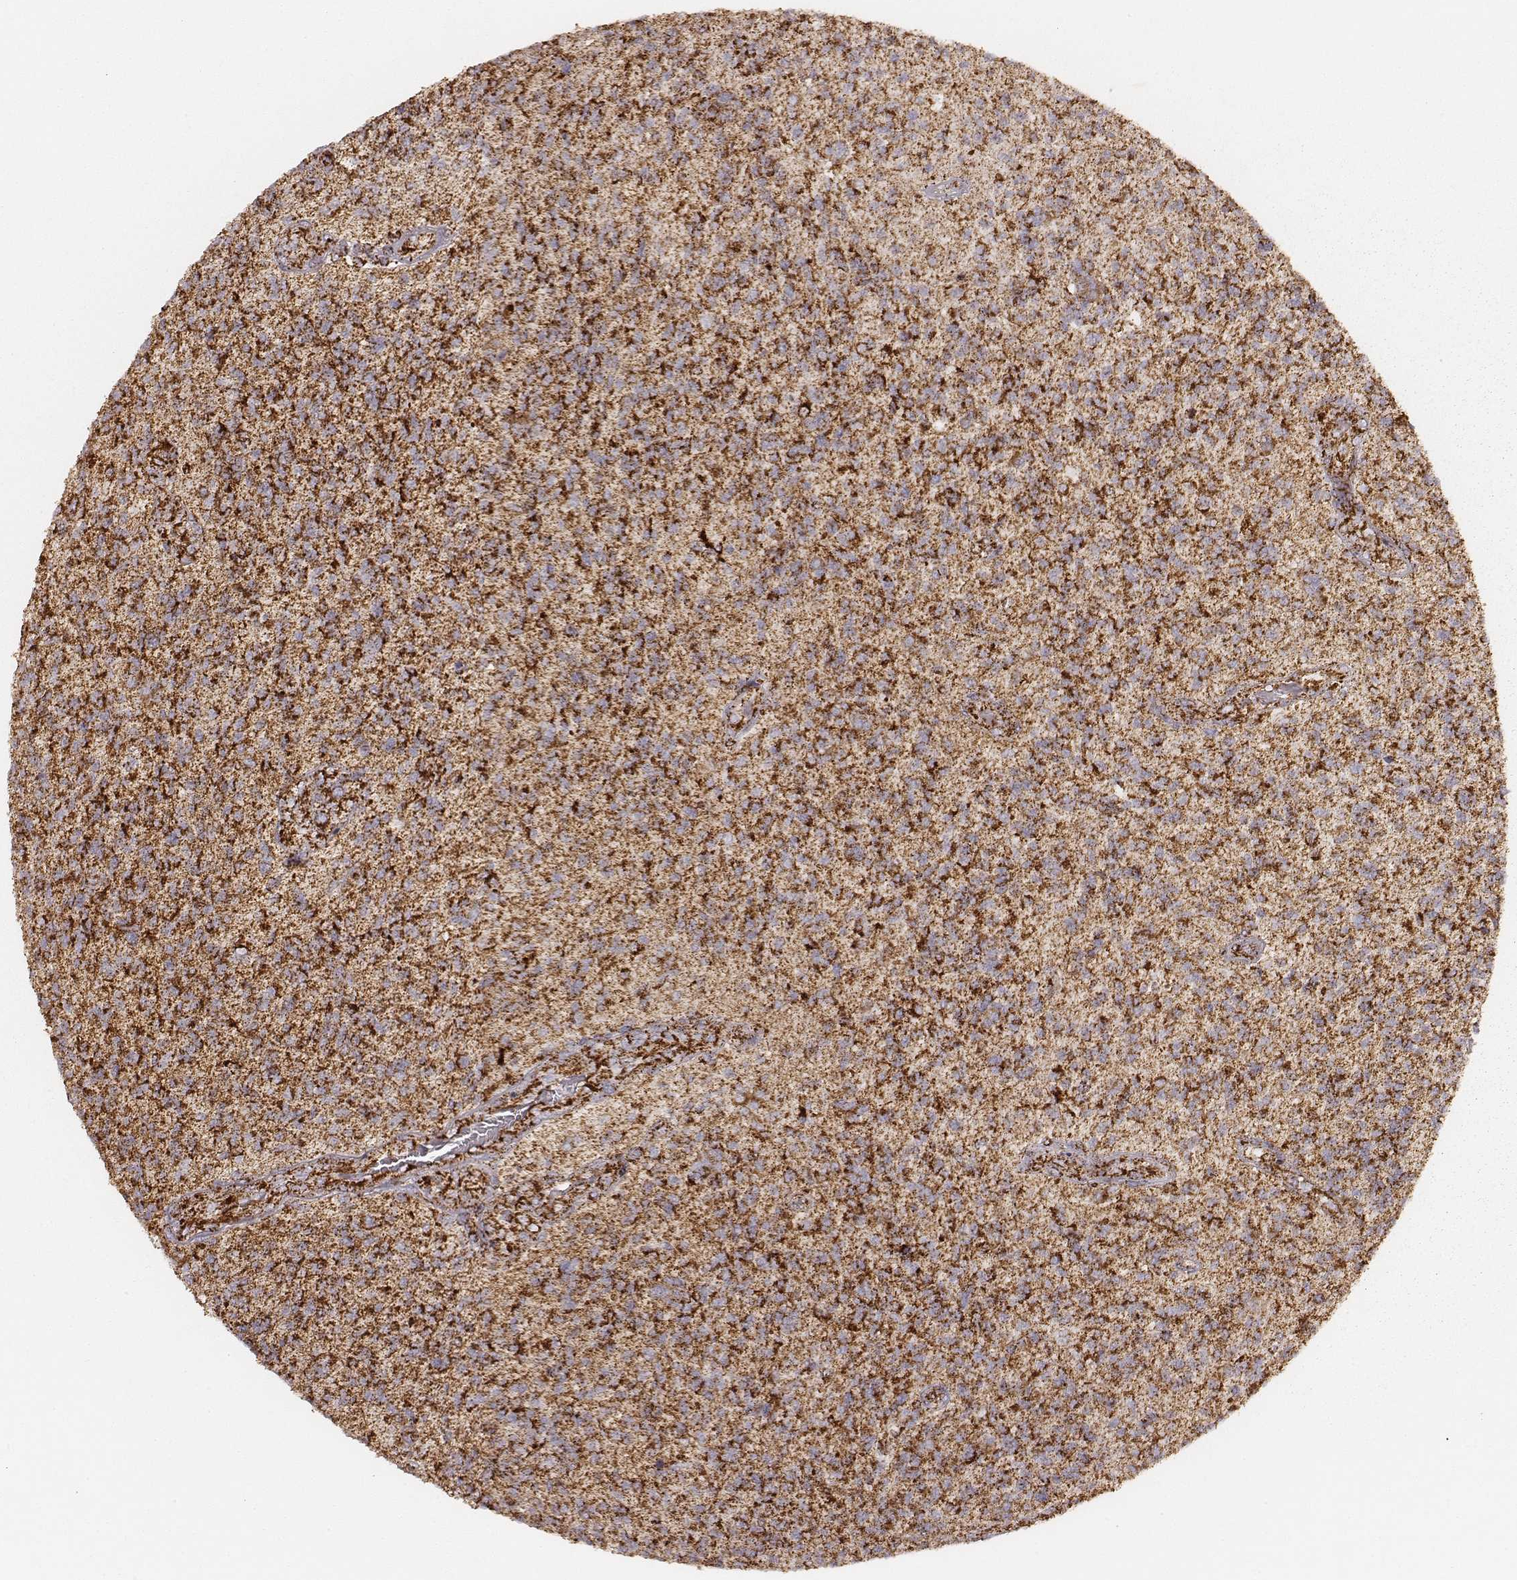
{"staining": {"intensity": "strong", "quantity": ">75%", "location": "cytoplasmic/membranous"}, "tissue": "glioma", "cell_type": "Tumor cells", "image_type": "cancer", "snomed": [{"axis": "morphology", "description": "Glioma, malignant, High grade"}, {"axis": "topography", "description": "Brain"}], "caption": "An immunohistochemistry (IHC) histopathology image of neoplastic tissue is shown. Protein staining in brown labels strong cytoplasmic/membranous positivity in malignant glioma (high-grade) within tumor cells.", "gene": "CS", "patient": {"sex": "male", "age": 56}}